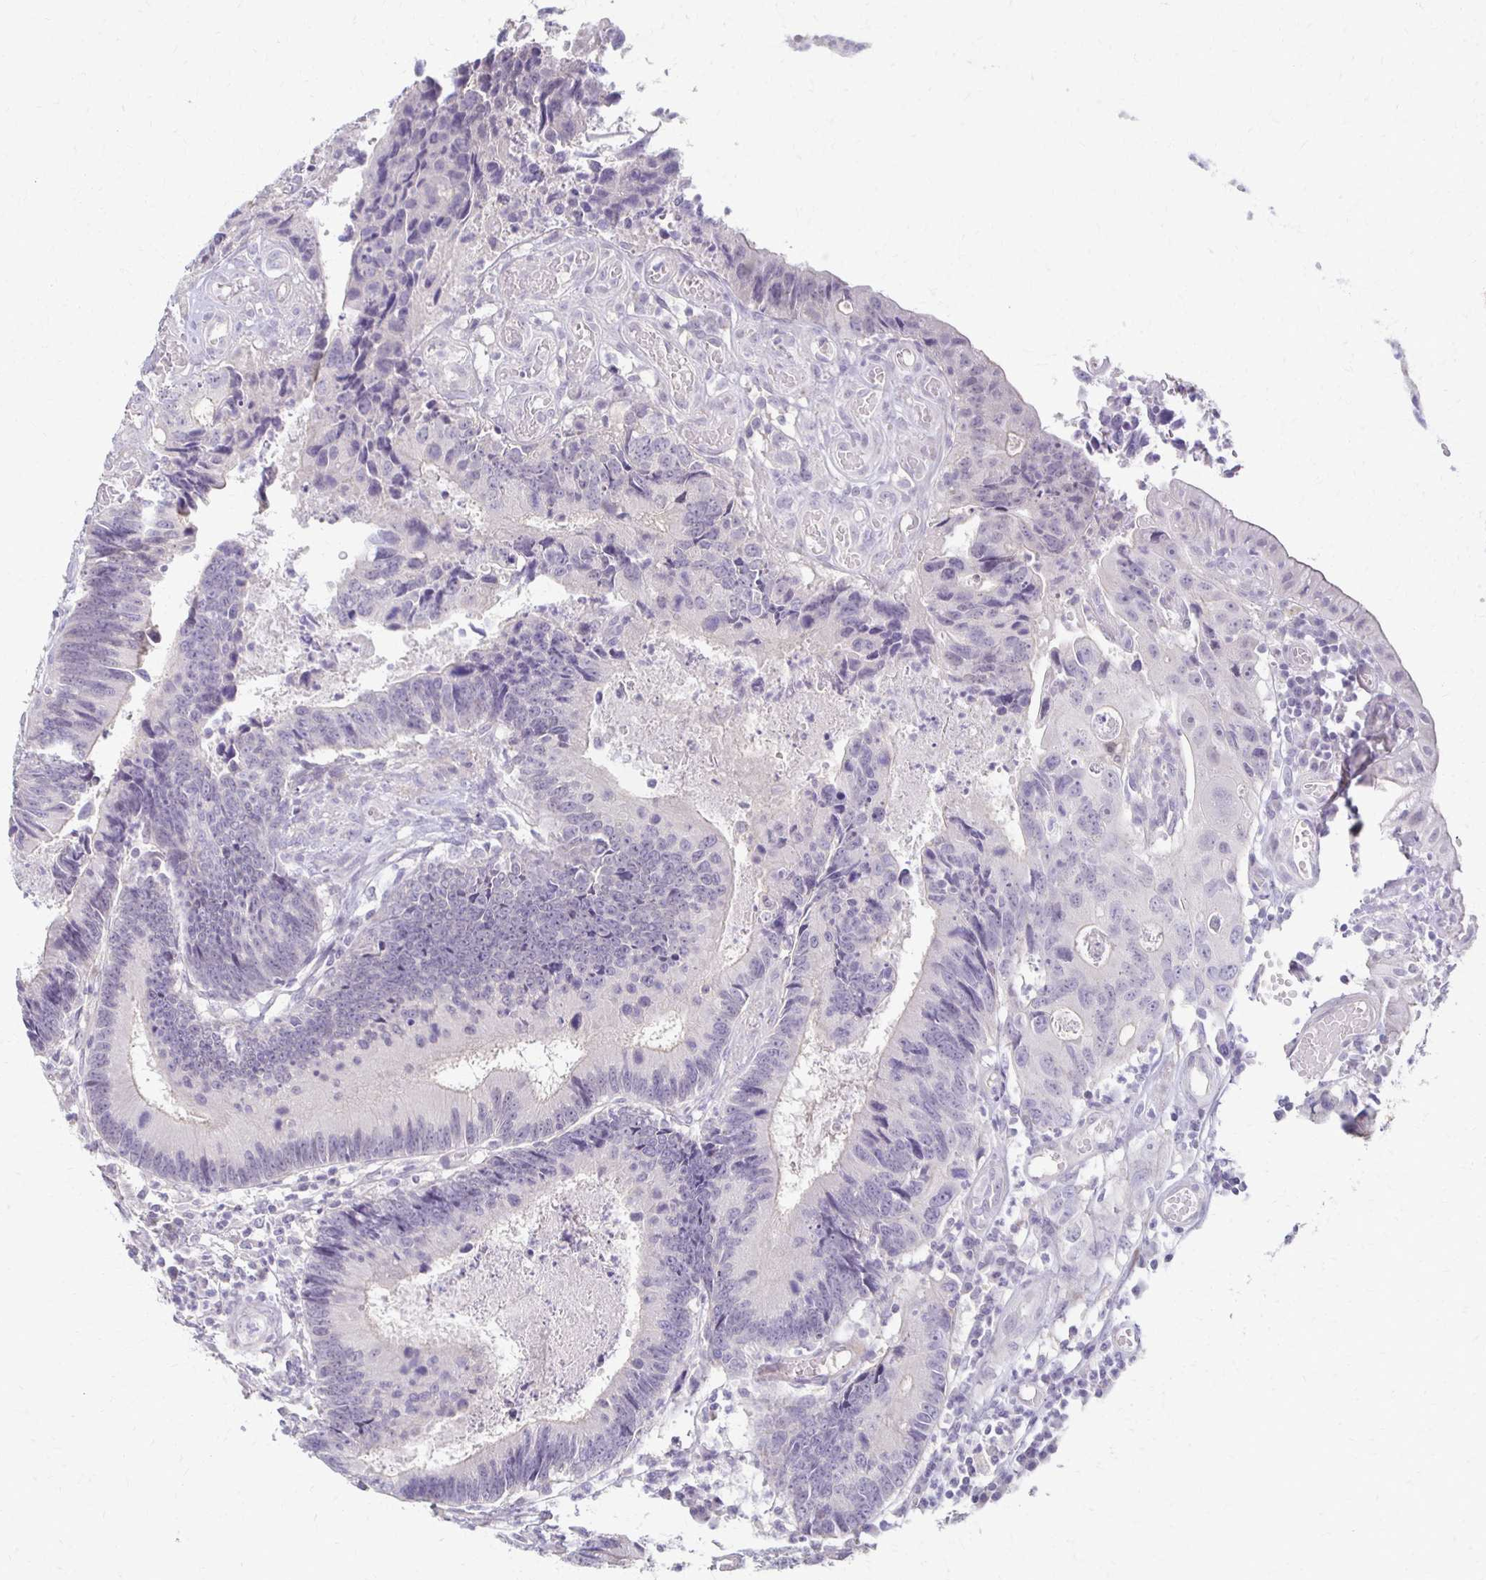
{"staining": {"intensity": "negative", "quantity": "none", "location": "none"}, "tissue": "colorectal cancer", "cell_type": "Tumor cells", "image_type": "cancer", "snomed": [{"axis": "morphology", "description": "Adenocarcinoma, NOS"}, {"axis": "topography", "description": "Colon"}], "caption": "Micrograph shows no significant protein expression in tumor cells of colorectal cancer. Brightfield microscopy of immunohistochemistry (IHC) stained with DAB (brown) and hematoxylin (blue), captured at high magnification.", "gene": "FOXO4", "patient": {"sex": "female", "age": 67}}